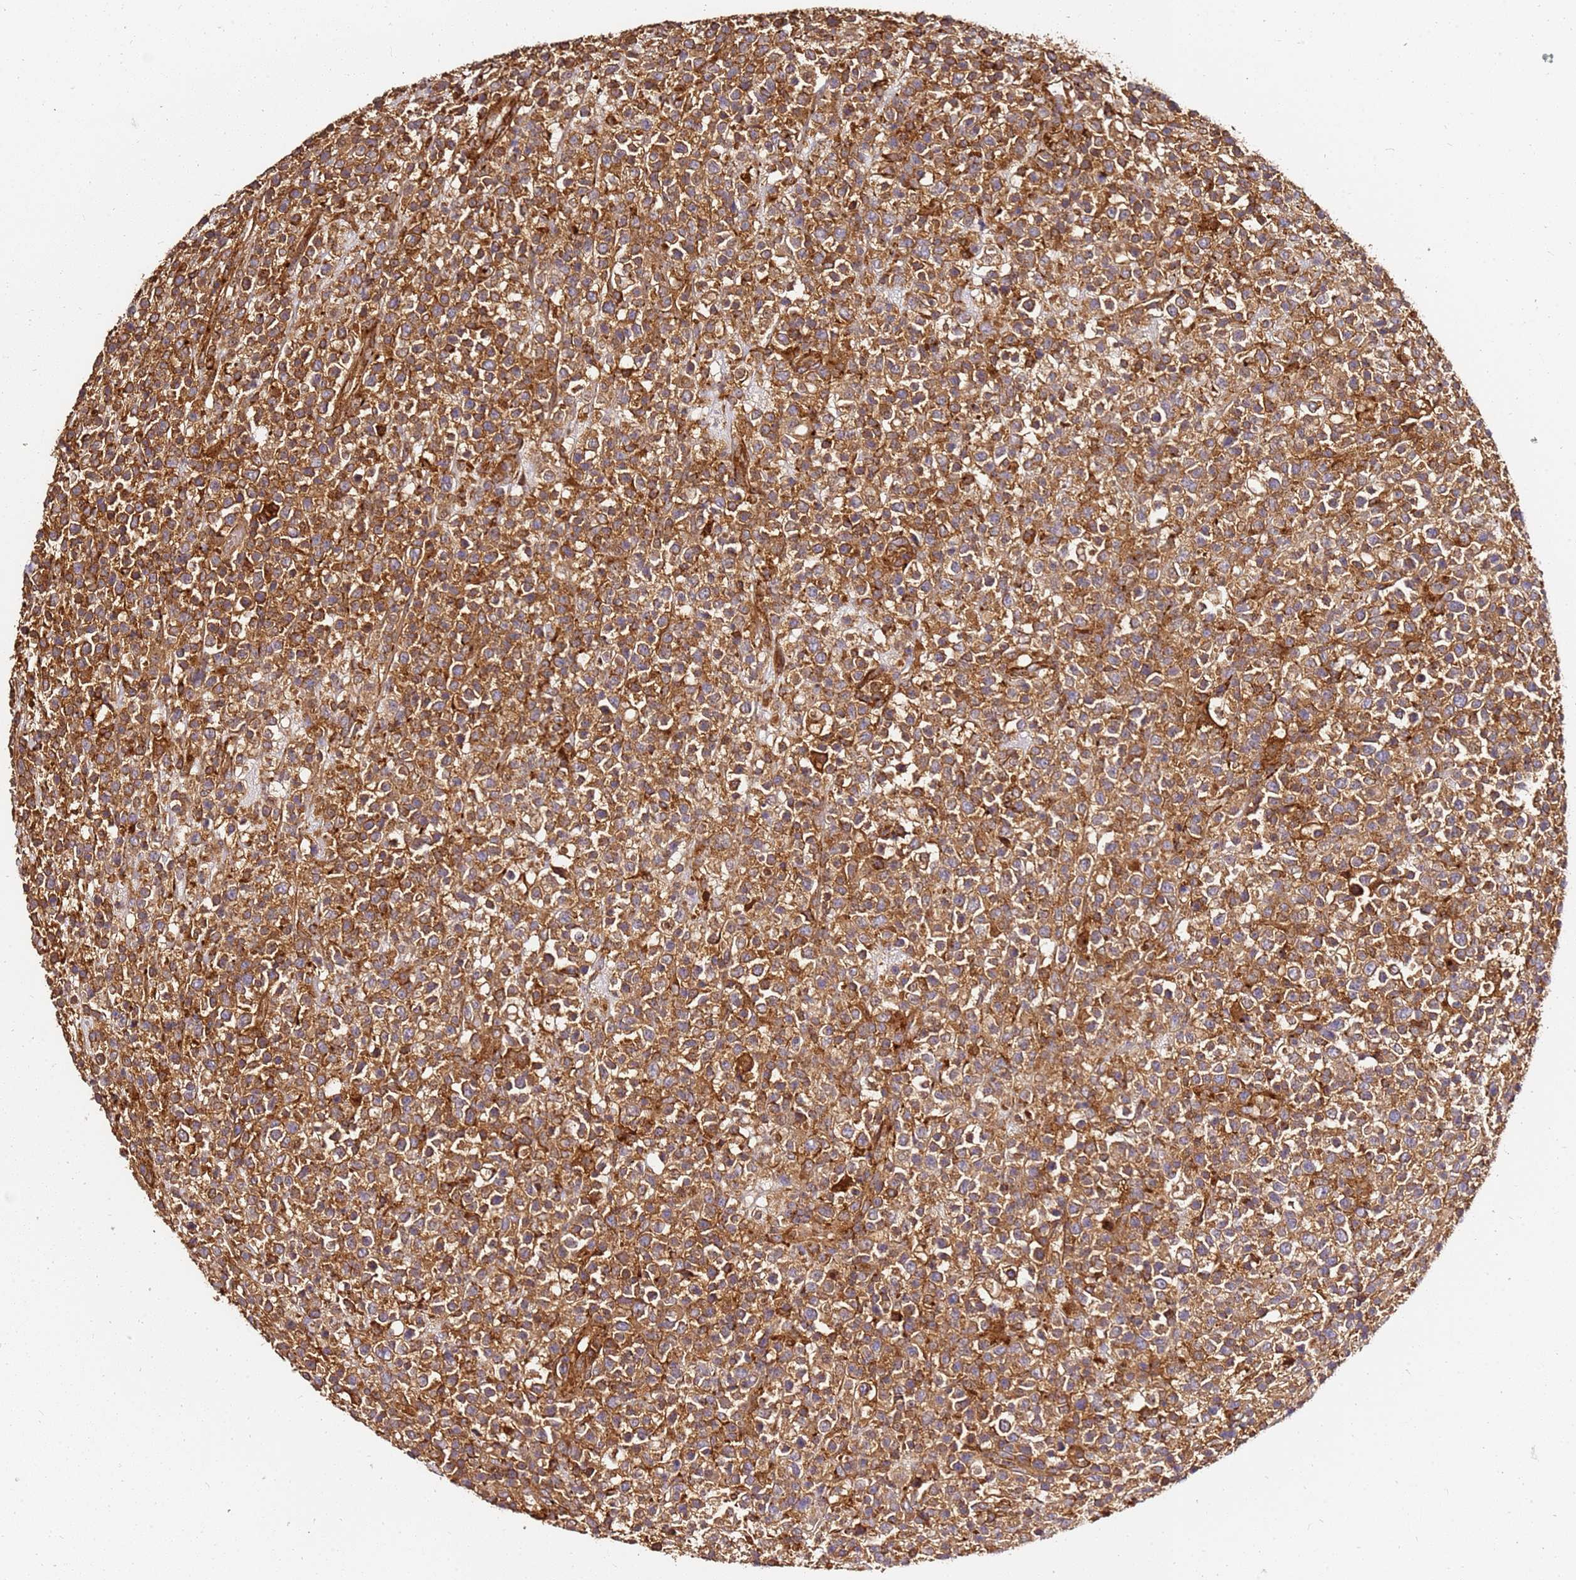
{"staining": {"intensity": "strong", "quantity": ">75%", "location": "cytoplasmic/membranous"}, "tissue": "lymphoma", "cell_type": "Tumor cells", "image_type": "cancer", "snomed": [{"axis": "morphology", "description": "Malignant lymphoma, non-Hodgkin's type, High grade"}, {"axis": "topography", "description": "Colon"}], "caption": "Immunohistochemistry histopathology image of neoplastic tissue: human high-grade malignant lymphoma, non-Hodgkin's type stained using IHC reveals high levels of strong protein expression localized specifically in the cytoplasmic/membranous of tumor cells, appearing as a cytoplasmic/membranous brown color.", "gene": "DVL3", "patient": {"sex": "female", "age": 53}}